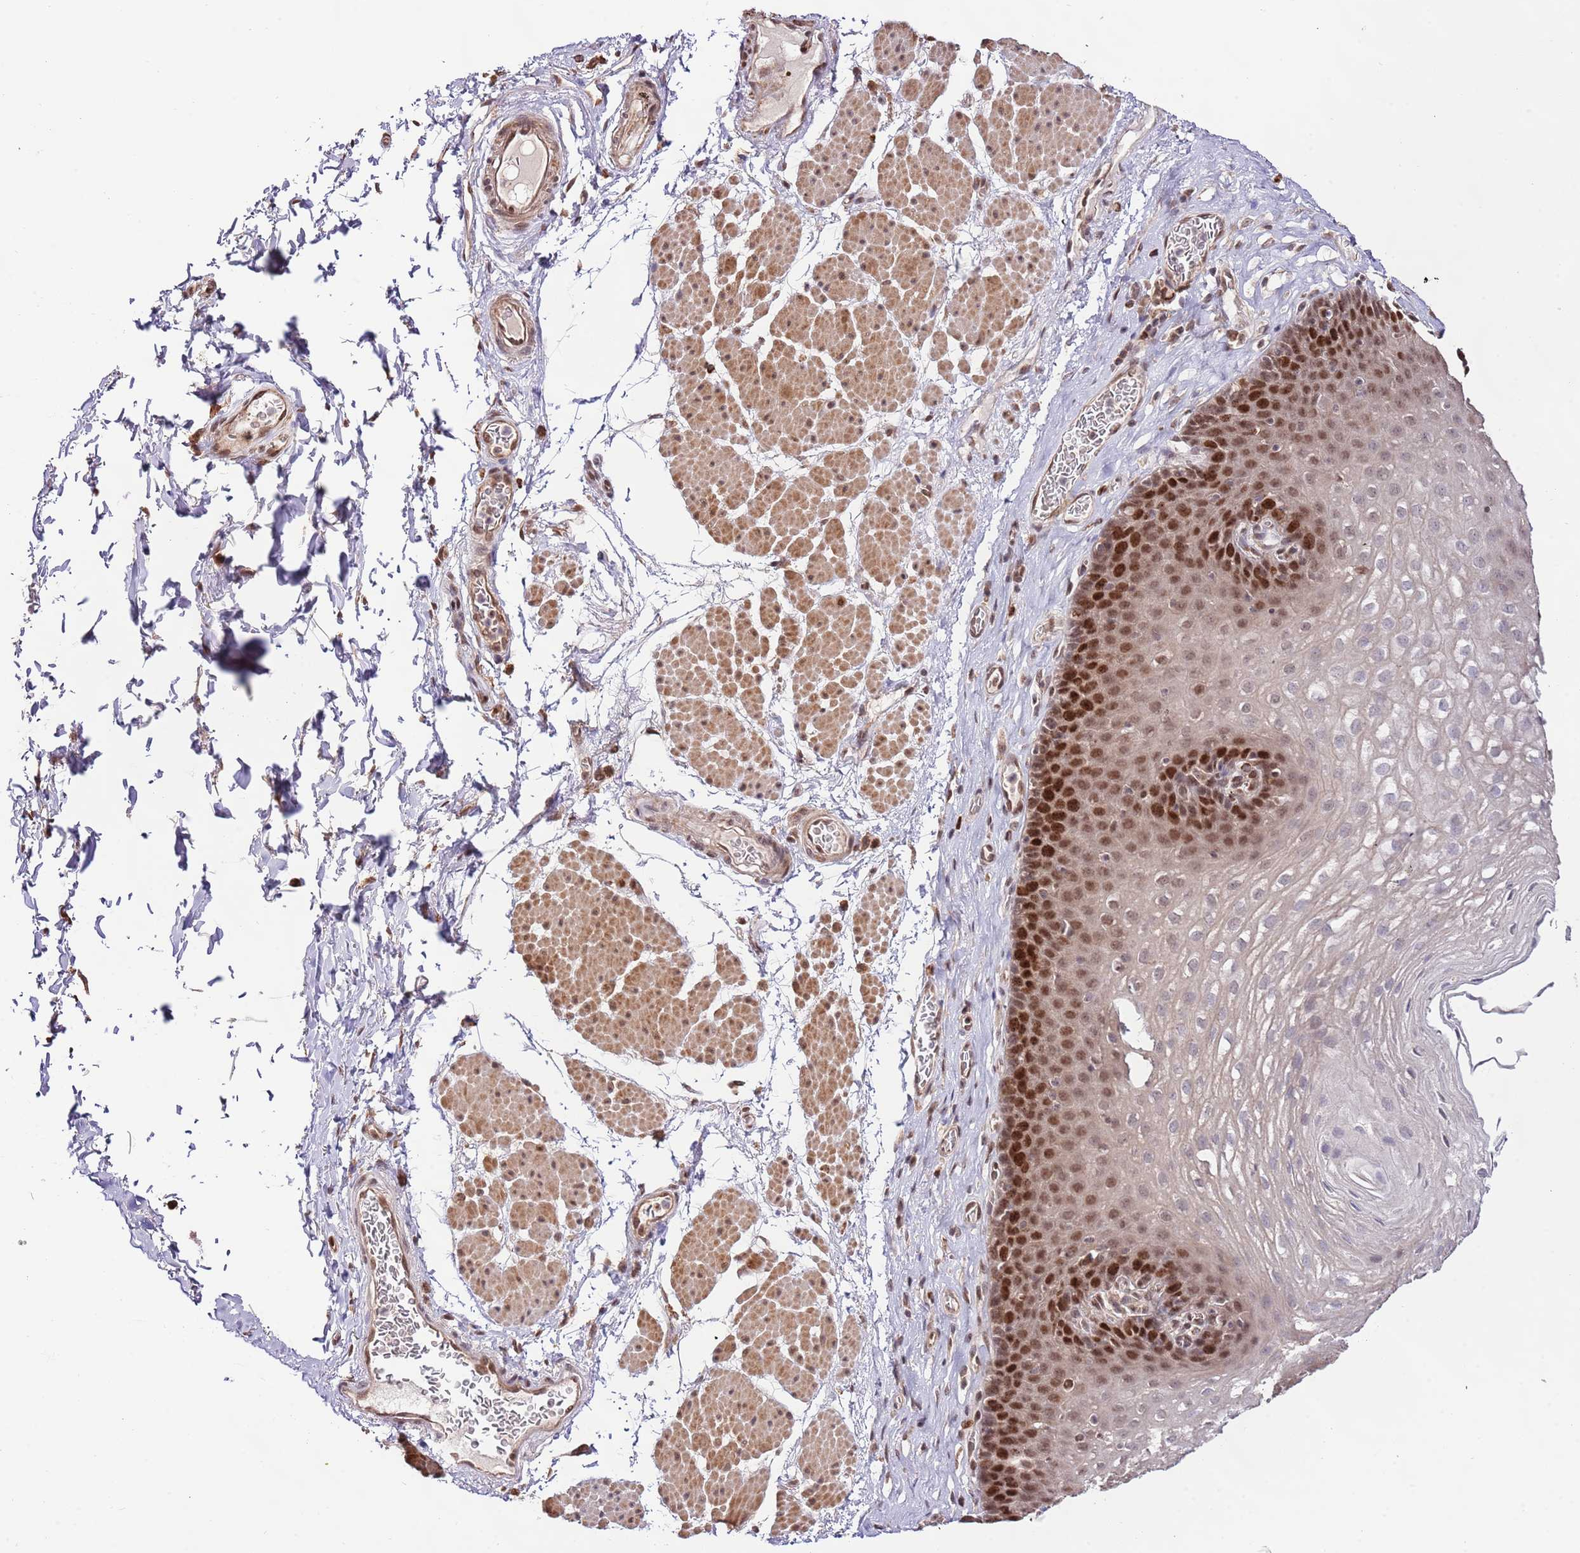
{"staining": {"intensity": "strong", "quantity": ">75%", "location": "nuclear"}, "tissue": "esophagus", "cell_type": "Squamous epithelial cells", "image_type": "normal", "snomed": [{"axis": "morphology", "description": "Normal tissue, NOS"}, {"axis": "topography", "description": "Esophagus"}], "caption": "High-power microscopy captured an immunohistochemistry micrograph of unremarkable esophagus, revealing strong nuclear positivity in about >75% of squamous epithelial cells. (Stains: DAB (3,3'-diaminobenzidine) in brown, nuclei in blue, Microscopy: brightfield microscopy at high magnification).", "gene": "RIF1", "patient": {"sex": "female", "age": 66}}